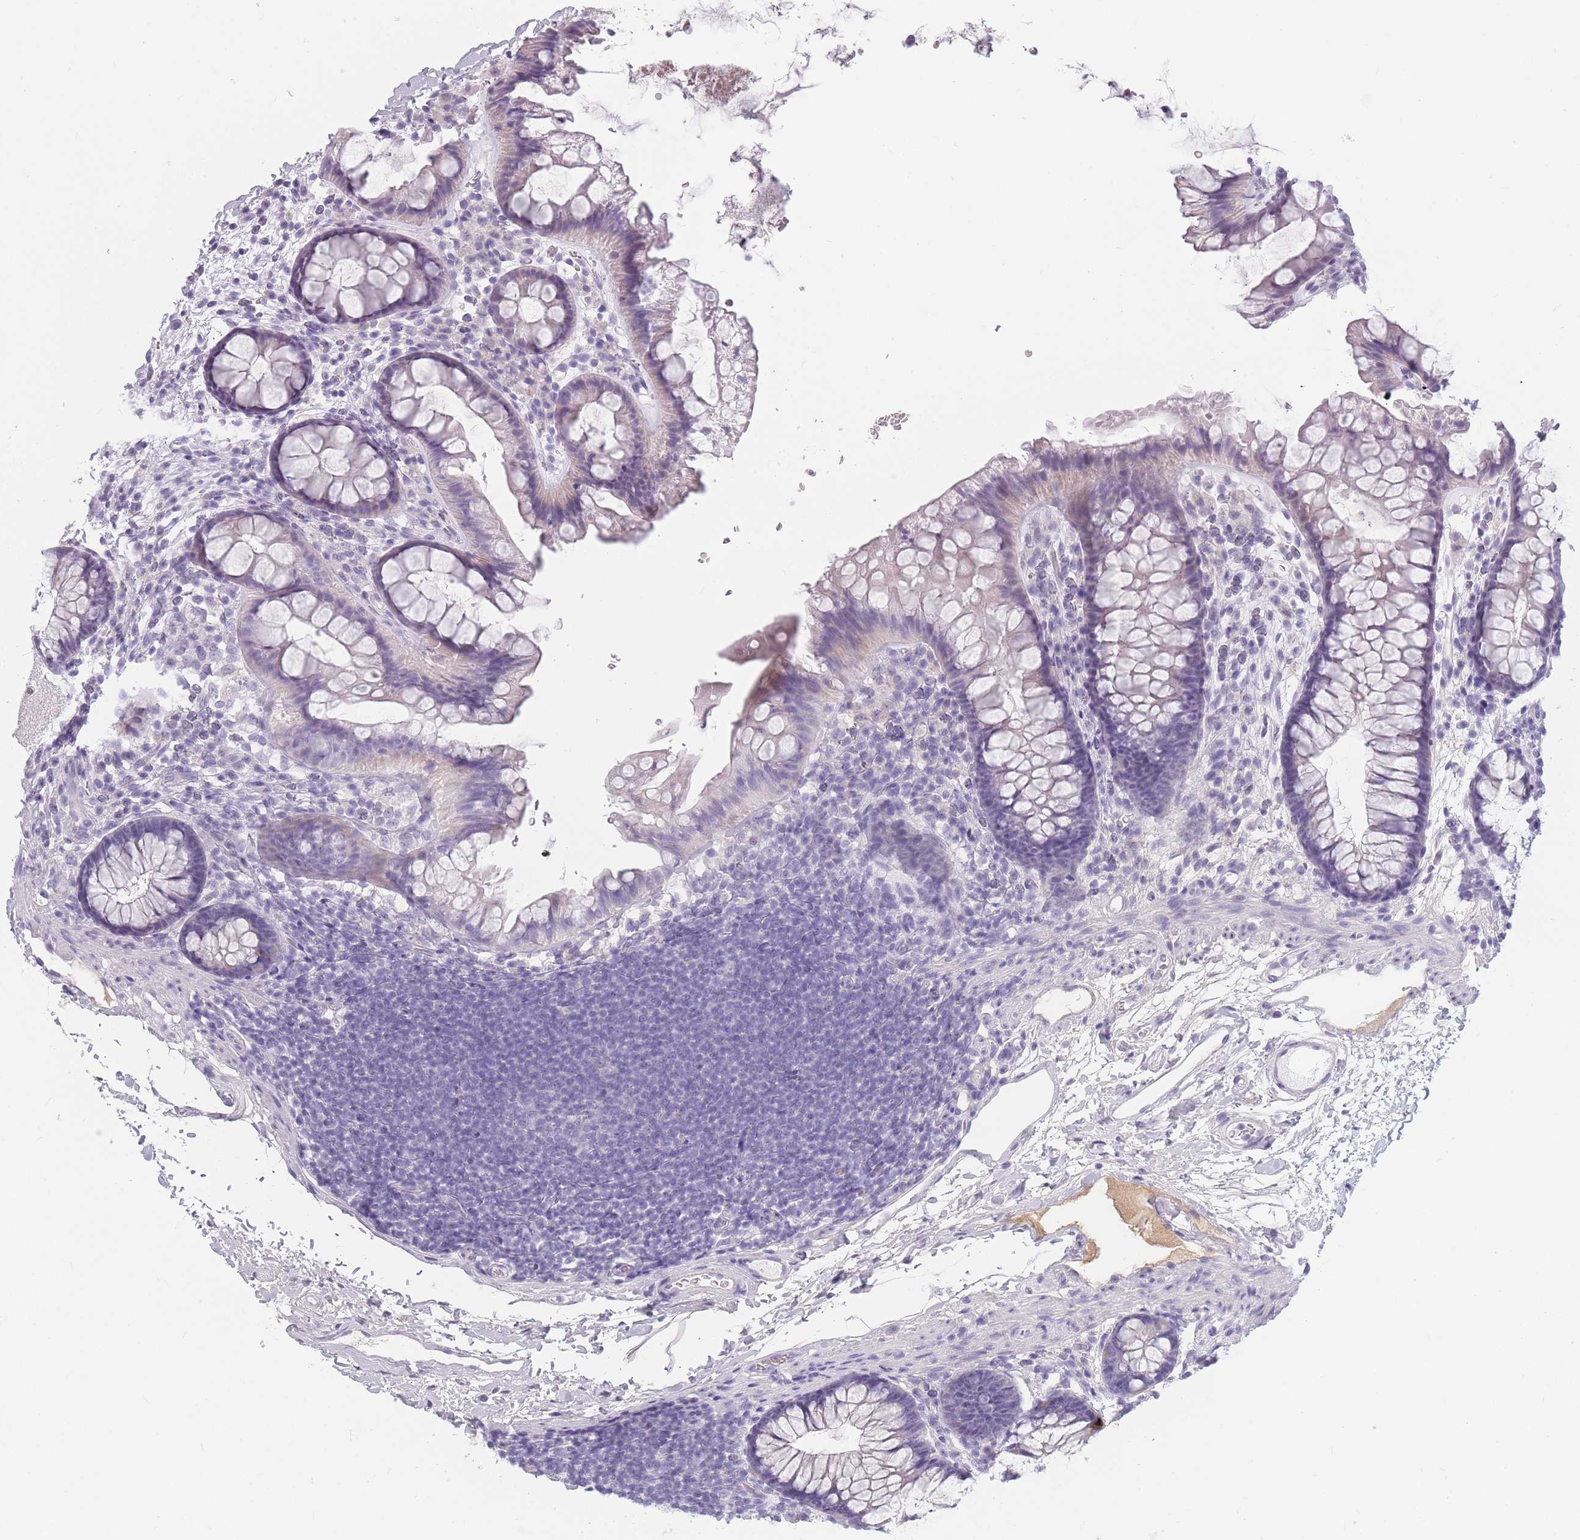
{"staining": {"intensity": "negative", "quantity": "none", "location": "none"}, "tissue": "colon", "cell_type": "Endothelial cells", "image_type": "normal", "snomed": [{"axis": "morphology", "description": "Normal tissue, NOS"}, {"axis": "topography", "description": "Colon"}], "caption": "Immunohistochemical staining of benign human colon displays no significant expression in endothelial cells.", "gene": "CCNO", "patient": {"sex": "female", "age": 62}}